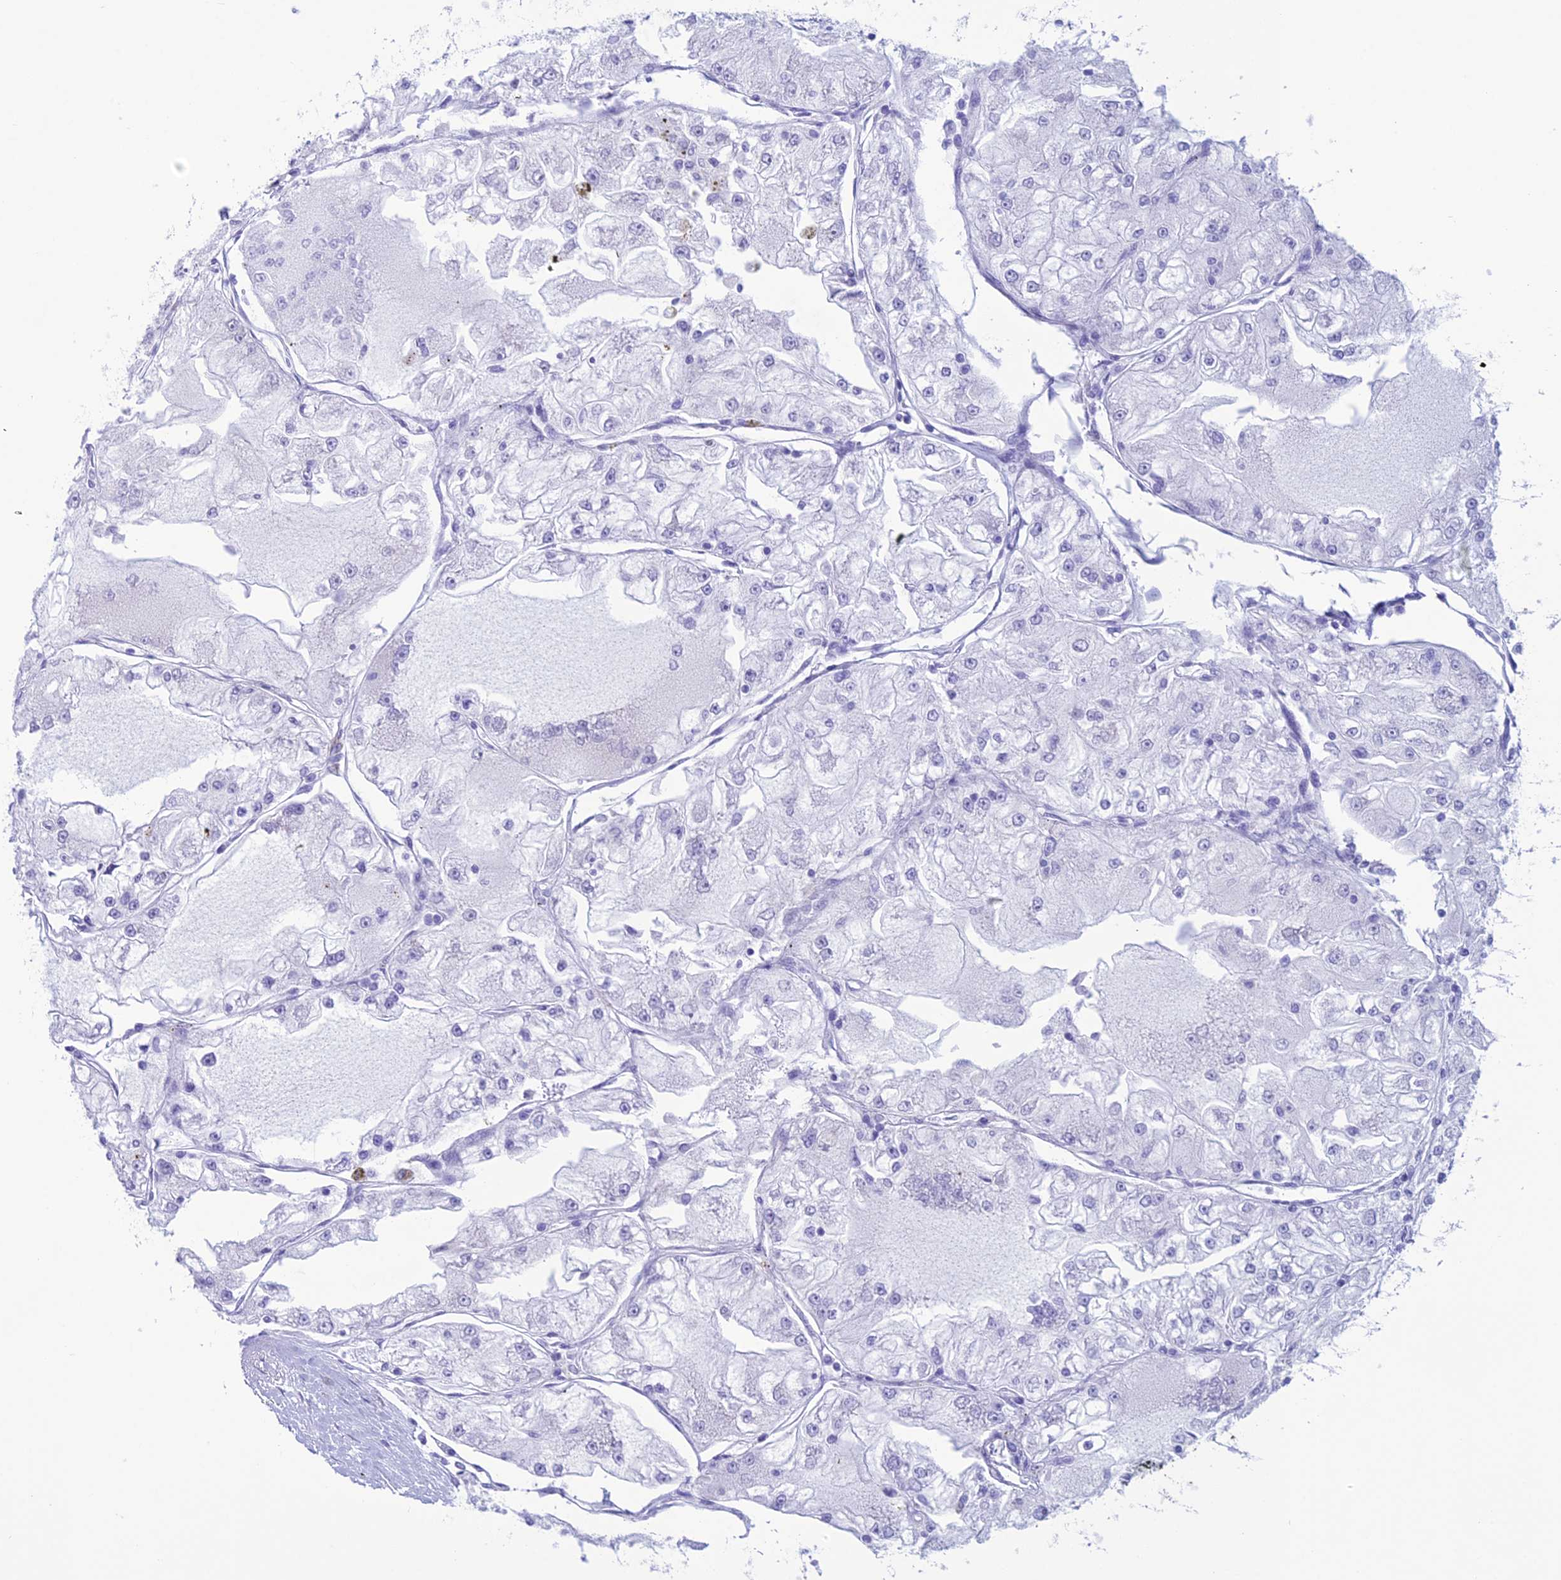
{"staining": {"intensity": "negative", "quantity": "none", "location": "none"}, "tissue": "renal cancer", "cell_type": "Tumor cells", "image_type": "cancer", "snomed": [{"axis": "morphology", "description": "Adenocarcinoma, NOS"}, {"axis": "topography", "description": "Kidney"}], "caption": "This micrograph is of renal adenocarcinoma stained with immunohistochemistry (IHC) to label a protein in brown with the nuclei are counter-stained blue. There is no positivity in tumor cells.", "gene": "TRAM1L1", "patient": {"sex": "female", "age": 72}}